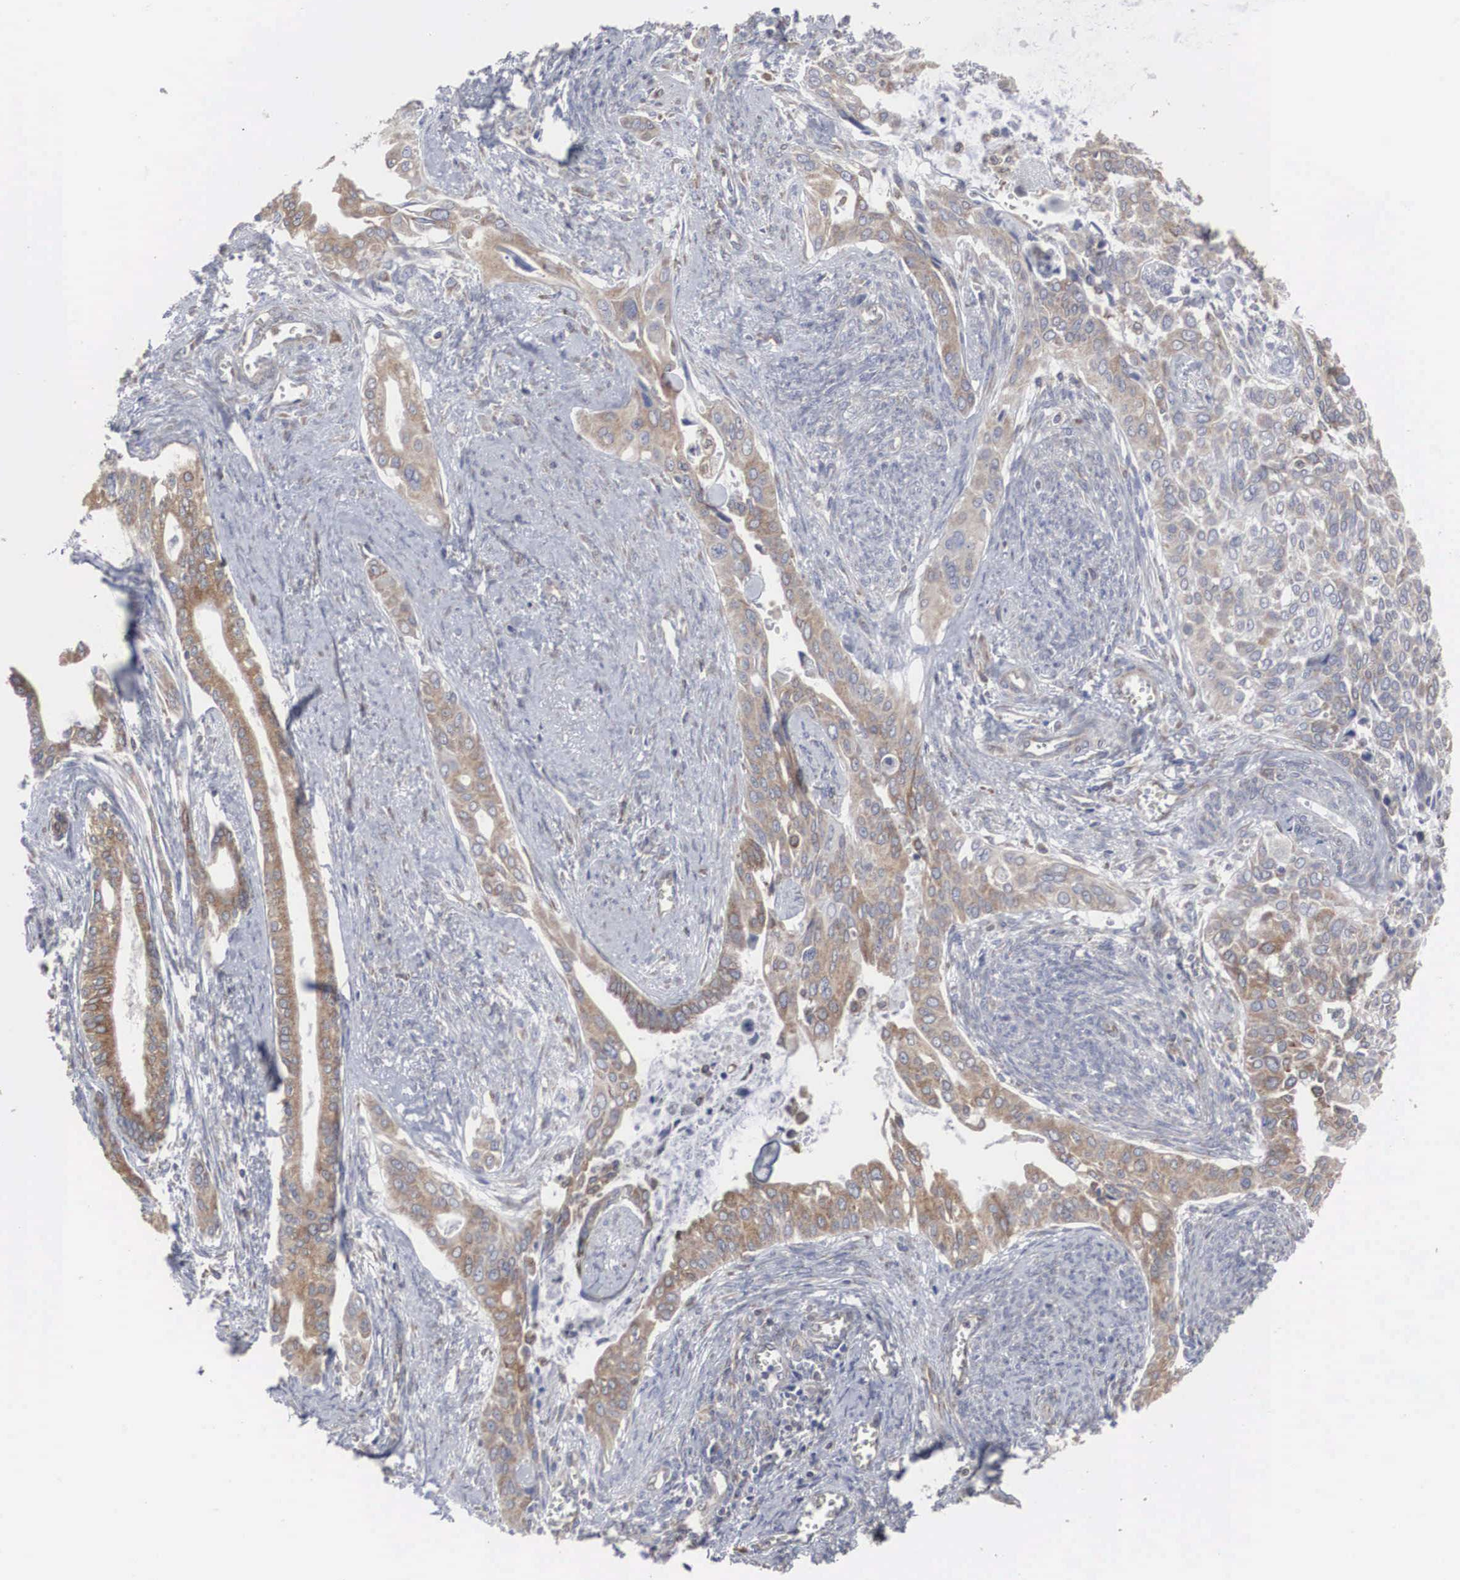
{"staining": {"intensity": "moderate", "quantity": "25%-75%", "location": "cytoplasmic/membranous"}, "tissue": "cervical cancer", "cell_type": "Tumor cells", "image_type": "cancer", "snomed": [{"axis": "morphology", "description": "Squamous cell carcinoma, NOS"}, {"axis": "topography", "description": "Cervix"}], "caption": "IHC staining of cervical cancer (squamous cell carcinoma), which displays medium levels of moderate cytoplasmic/membranous staining in about 25%-75% of tumor cells indicating moderate cytoplasmic/membranous protein positivity. The staining was performed using DAB (3,3'-diaminobenzidine) (brown) for protein detection and nuclei were counterstained in hematoxylin (blue).", "gene": "MIA2", "patient": {"sex": "female", "age": 34}}